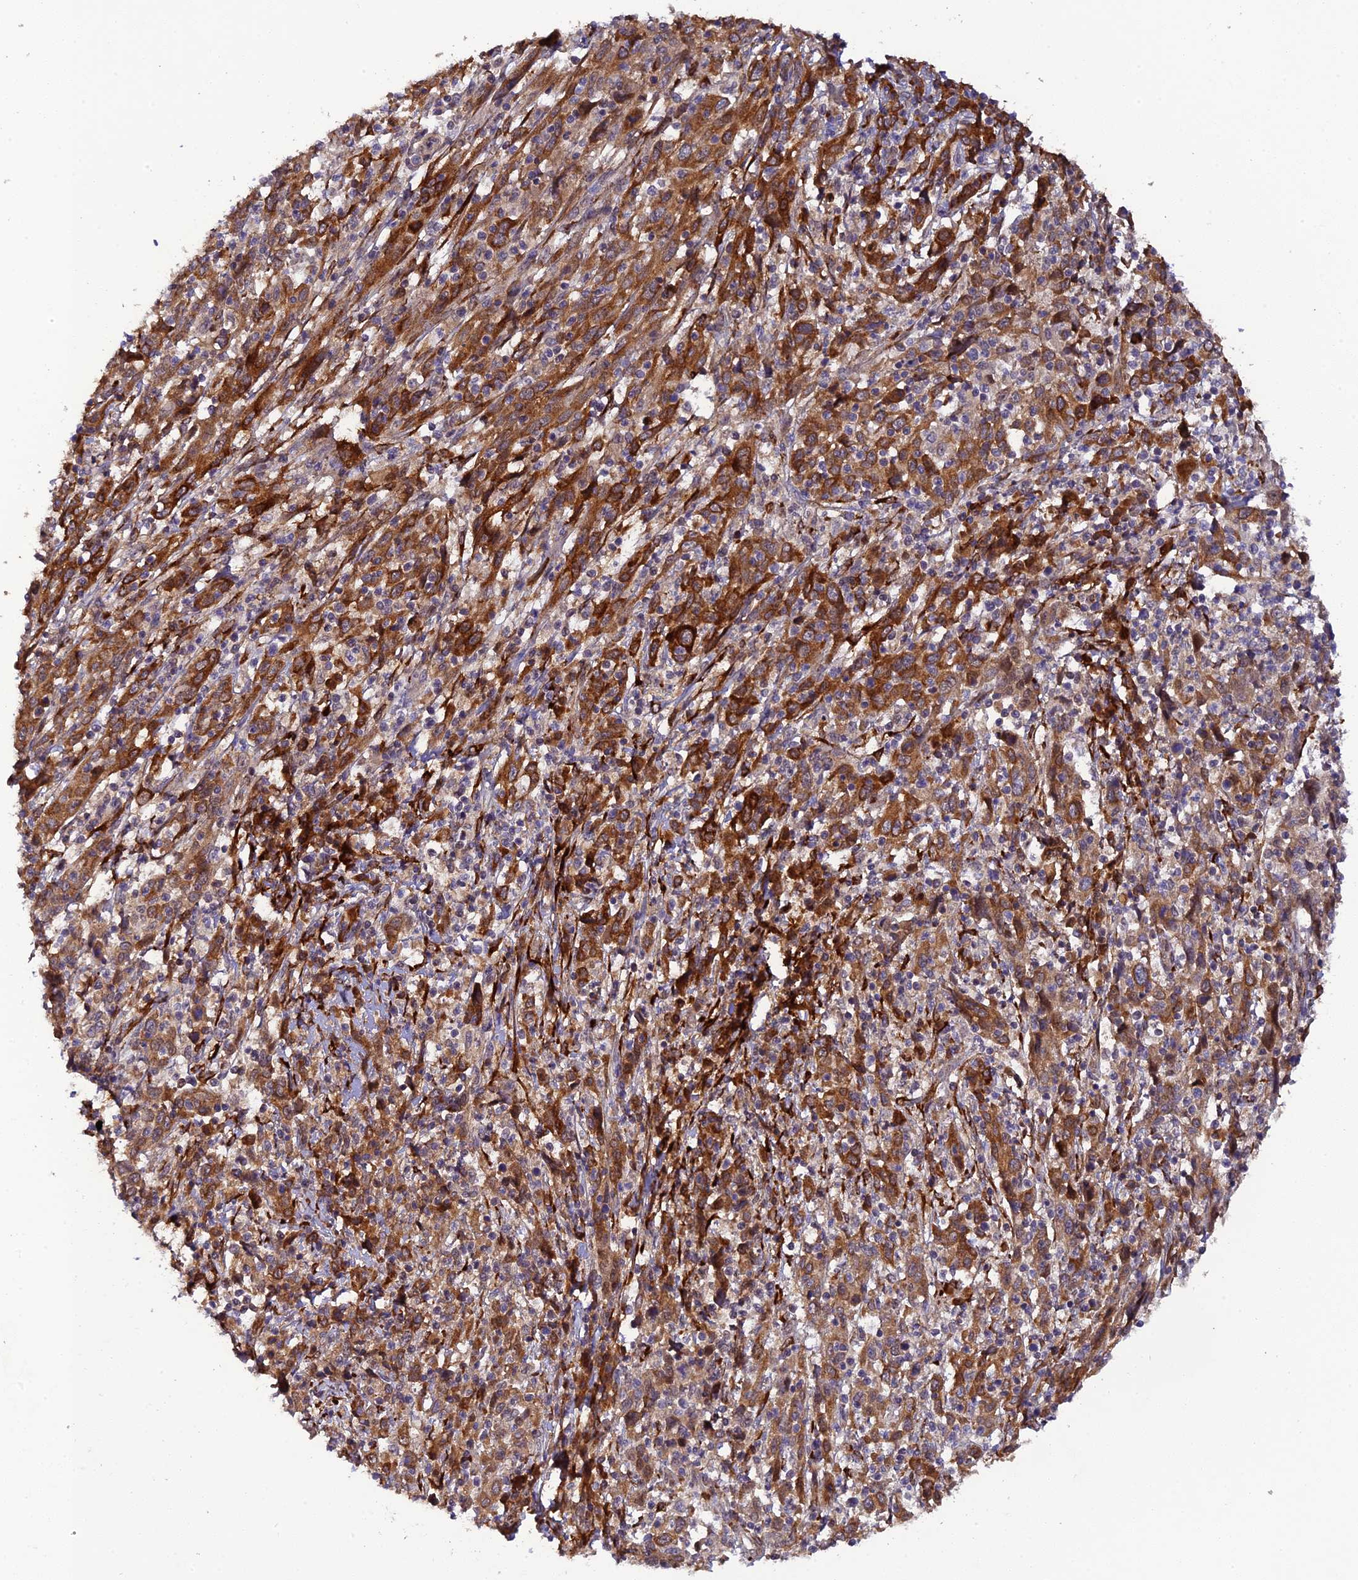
{"staining": {"intensity": "strong", "quantity": "25%-75%", "location": "cytoplasmic/membranous"}, "tissue": "cervical cancer", "cell_type": "Tumor cells", "image_type": "cancer", "snomed": [{"axis": "morphology", "description": "Squamous cell carcinoma, NOS"}, {"axis": "topography", "description": "Cervix"}], "caption": "This histopathology image demonstrates immunohistochemistry (IHC) staining of cervical cancer (squamous cell carcinoma), with high strong cytoplasmic/membranous expression in about 25%-75% of tumor cells.", "gene": "P3H3", "patient": {"sex": "female", "age": 46}}